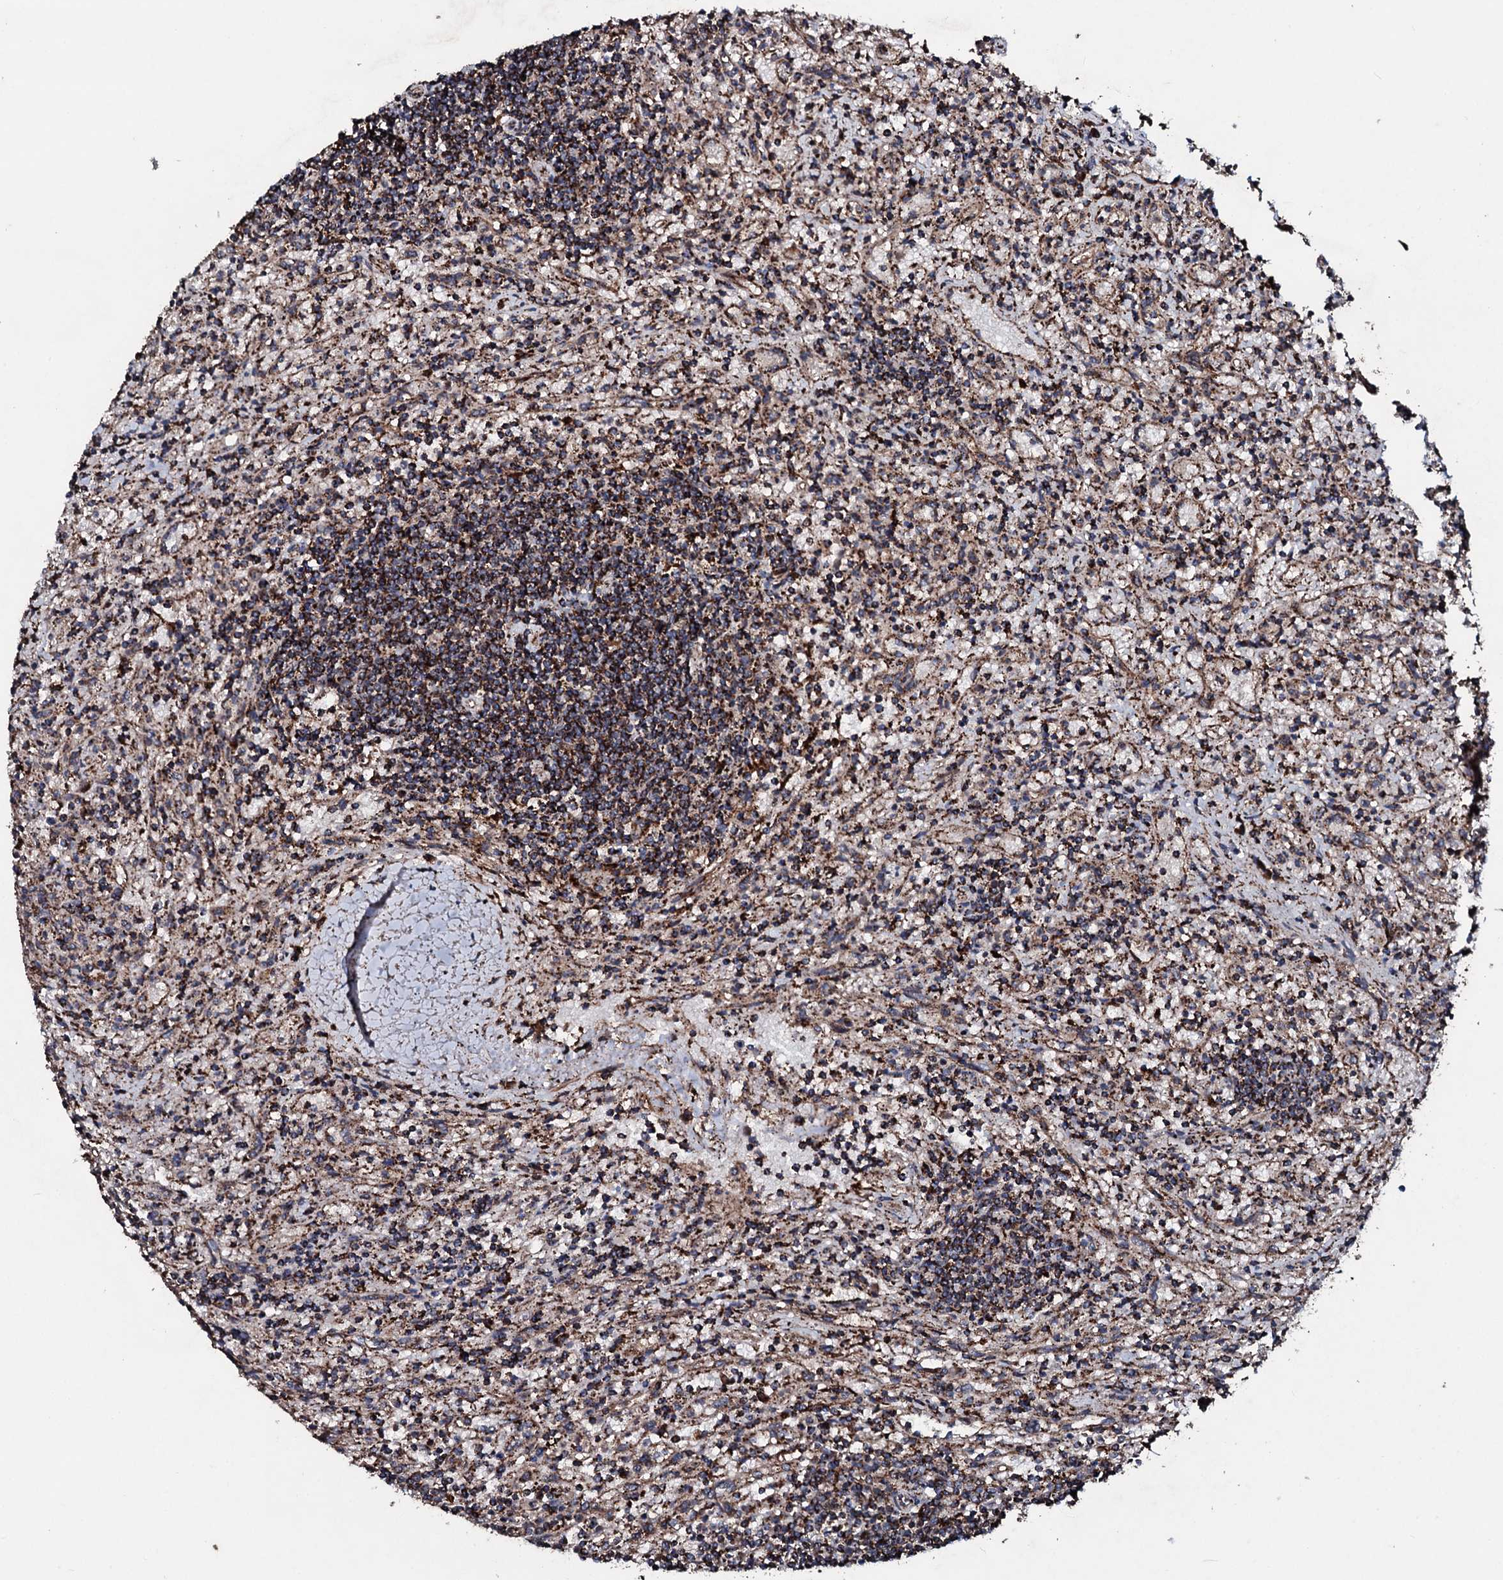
{"staining": {"intensity": "moderate", "quantity": ">75%", "location": "cytoplasmic/membranous"}, "tissue": "lymphoma", "cell_type": "Tumor cells", "image_type": "cancer", "snomed": [{"axis": "morphology", "description": "Malignant lymphoma, non-Hodgkin's type, Low grade"}, {"axis": "topography", "description": "Spleen"}], "caption": "Immunohistochemistry micrograph of neoplastic tissue: malignant lymphoma, non-Hodgkin's type (low-grade) stained using immunohistochemistry reveals medium levels of moderate protein expression localized specifically in the cytoplasmic/membranous of tumor cells, appearing as a cytoplasmic/membranous brown color.", "gene": "DYNC2I2", "patient": {"sex": "male", "age": 76}}